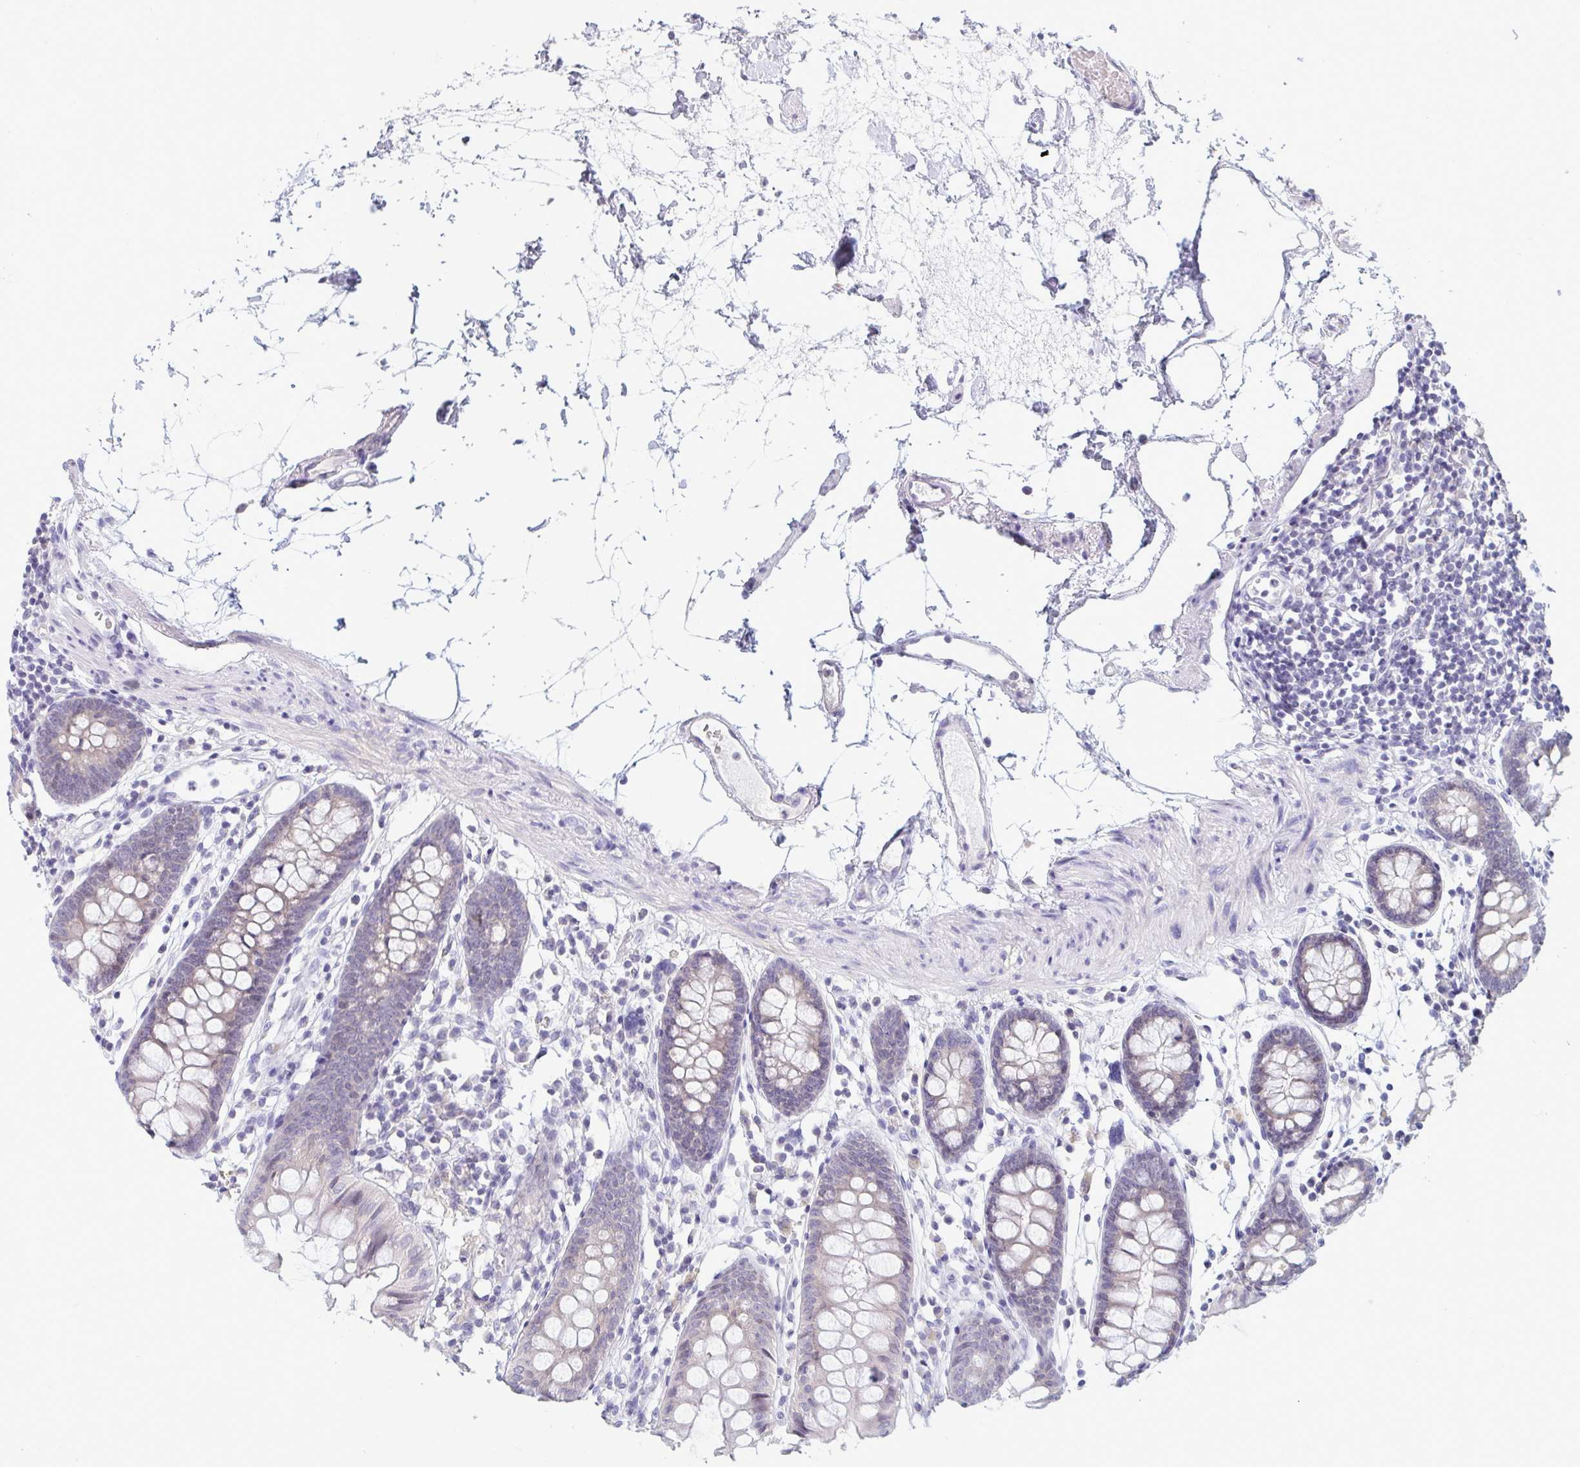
{"staining": {"intensity": "negative", "quantity": "none", "location": "none"}, "tissue": "colon", "cell_type": "Endothelial cells", "image_type": "normal", "snomed": [{"axis": "morphology", "description": "Normal tissue, NOS"}, {"axis": "topography", "description": "Colon"}], "caption": "Photomicrograph shows no significant protein staining in endothelial cells of normal colon.", "gene": "NAA30", "patient": {"sex": "female", "age": 84}}